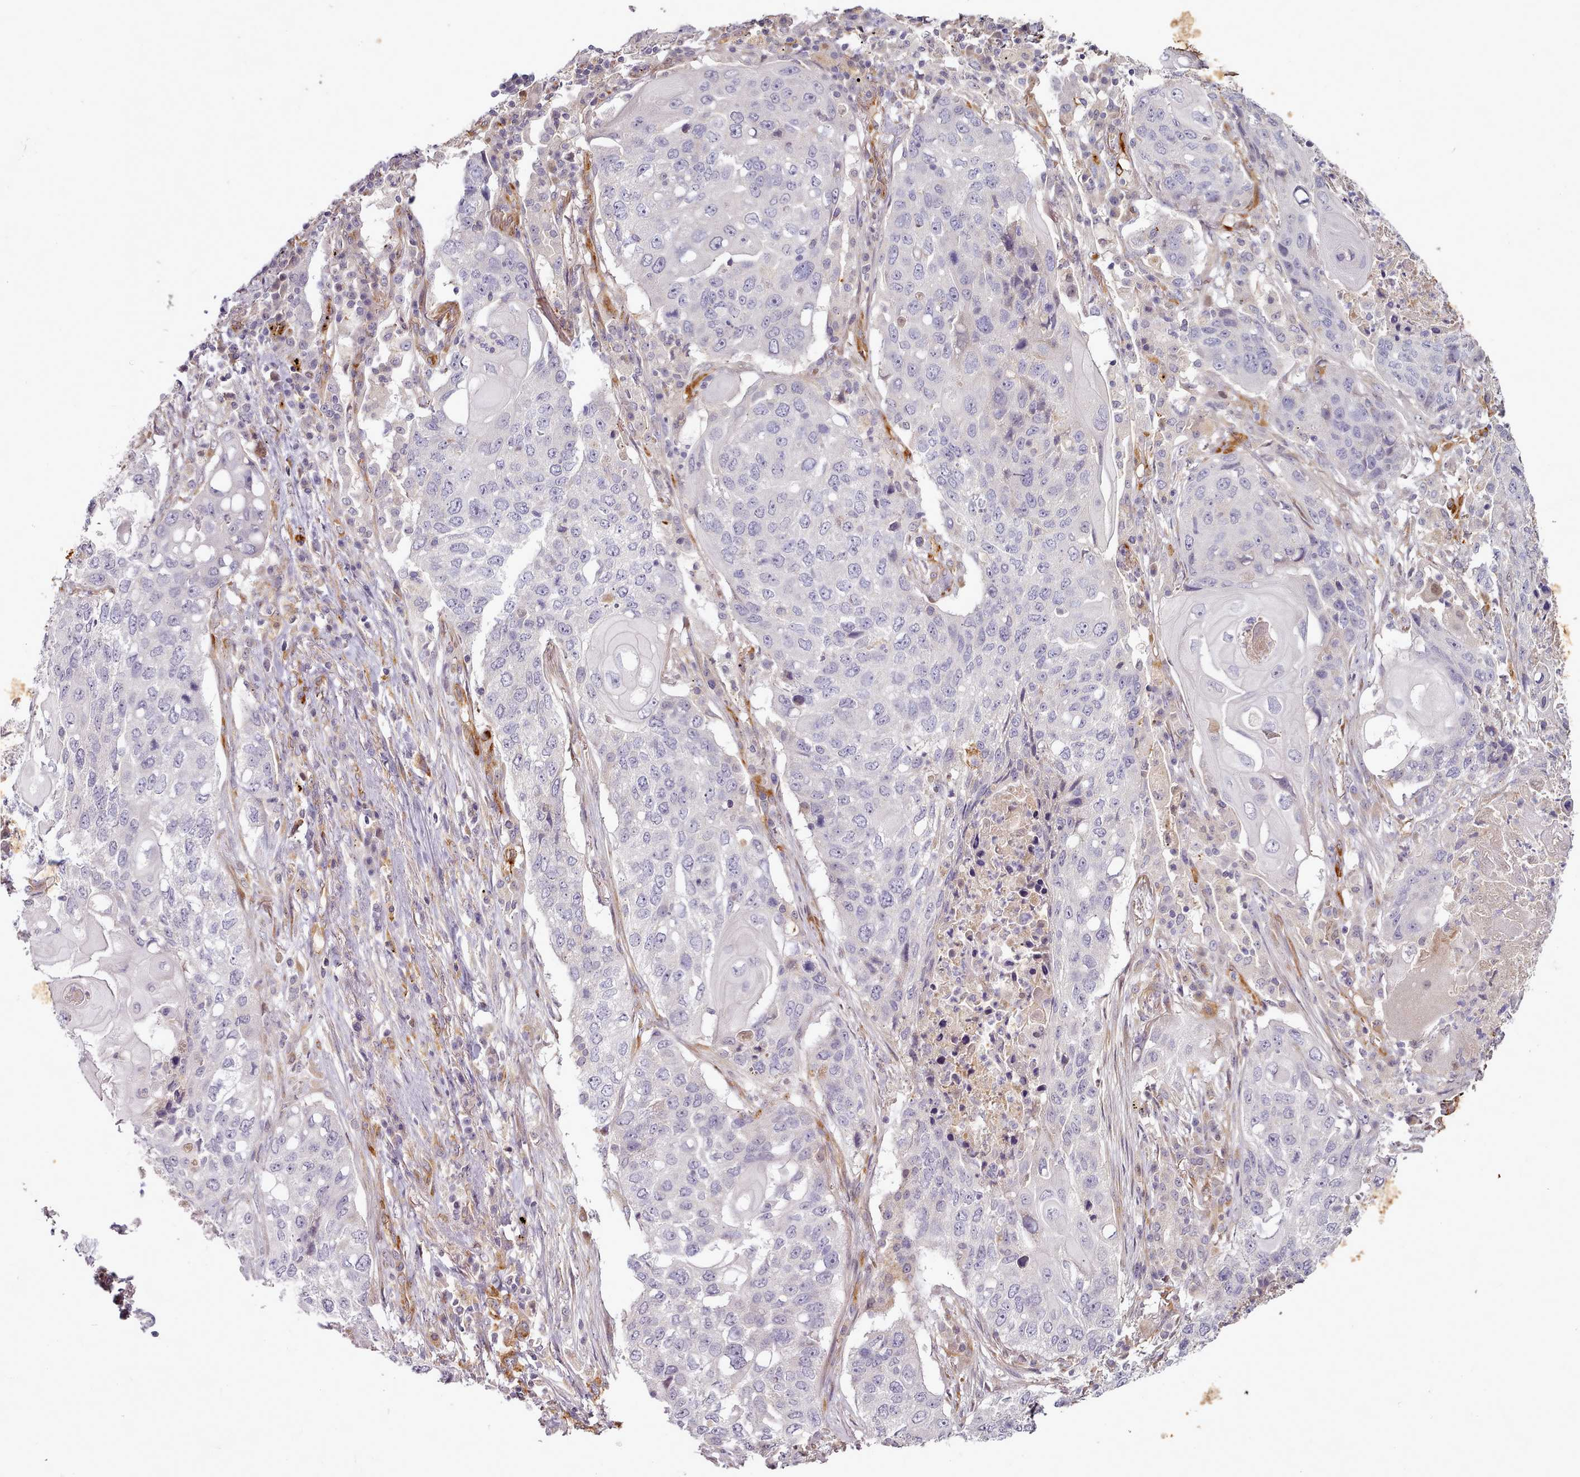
{"staining": {"intensity": "negative", "quantity": "none", "location": "none"}, "tissue": "lung cancer", "cell_type": "Tumor cells", "image_type": "cancer", "snomed": [{"axis": "morphology", "description": "Squamous cell carcinoma, NOS"}, {"axis": "topography", "description": "Lung"}], "caption": "A histopathology image of human lung squamous cell carcinoma is negative for staining in tumor cells.", "gene": "C1QTNF5", "patient": {"sex": "female", "age": 63}}